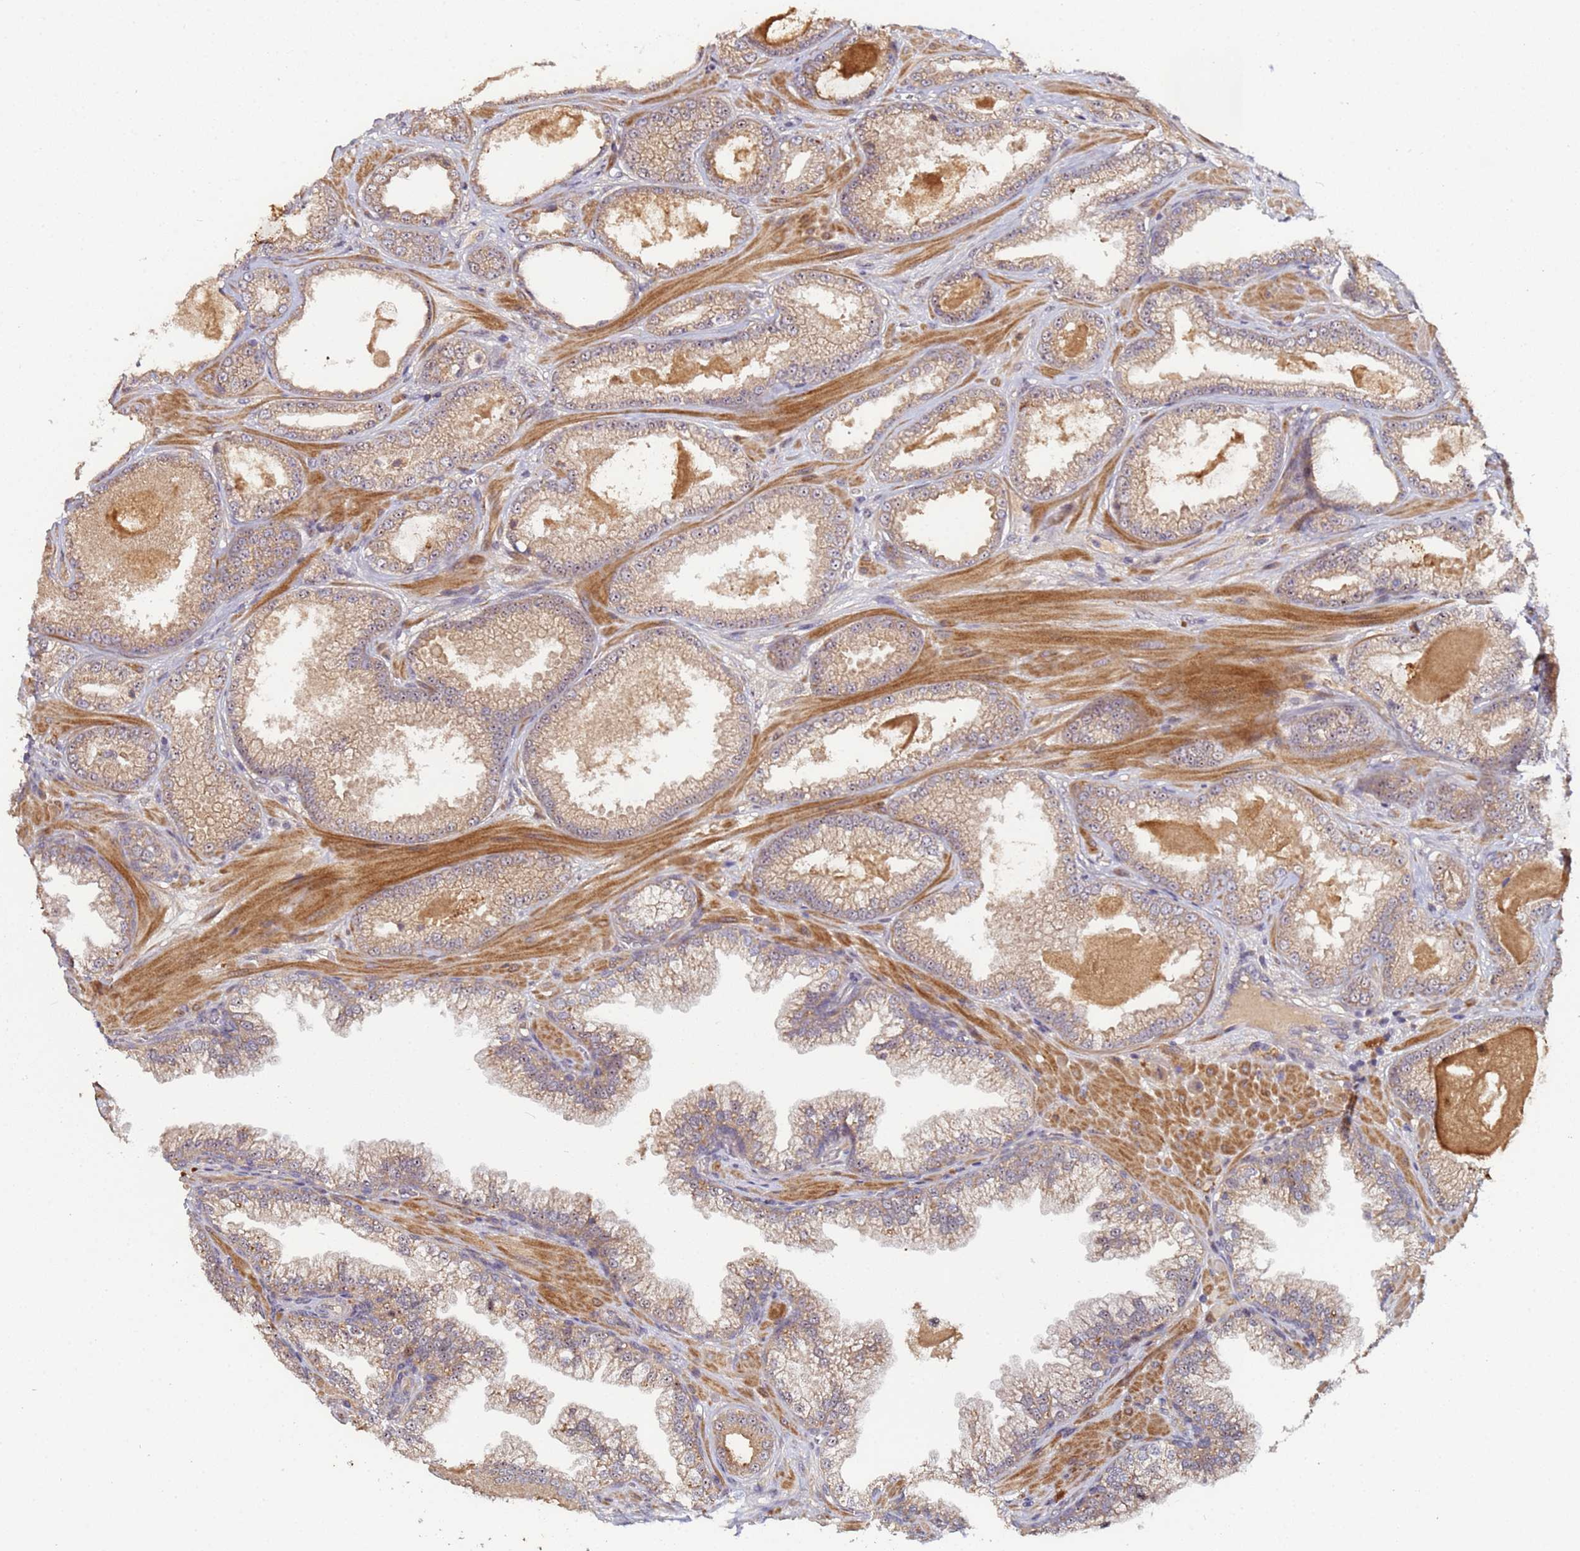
{"staining": {"intensity": "moderate", "quantity": ">75%", "location": "cytoplasmic/membranous"}, "tissue": "prostate cancer", "cell_type": "Tumor cells", "image_type": "cancer", "snomed": [{"axis": "morphology", "description": "Adenocarcinoma, Low grade"}, {"axis": "topography", "description": "Prostate"}], "caption": "Tumor cells display medium levels of moderate cytoplasmic/membranous positivity in approximately >75% of cells in prostate cancer (adenocarcinoma (low-grade)).", "gene": "OSER1", "patient": {"sex": "male", "age": 57}}